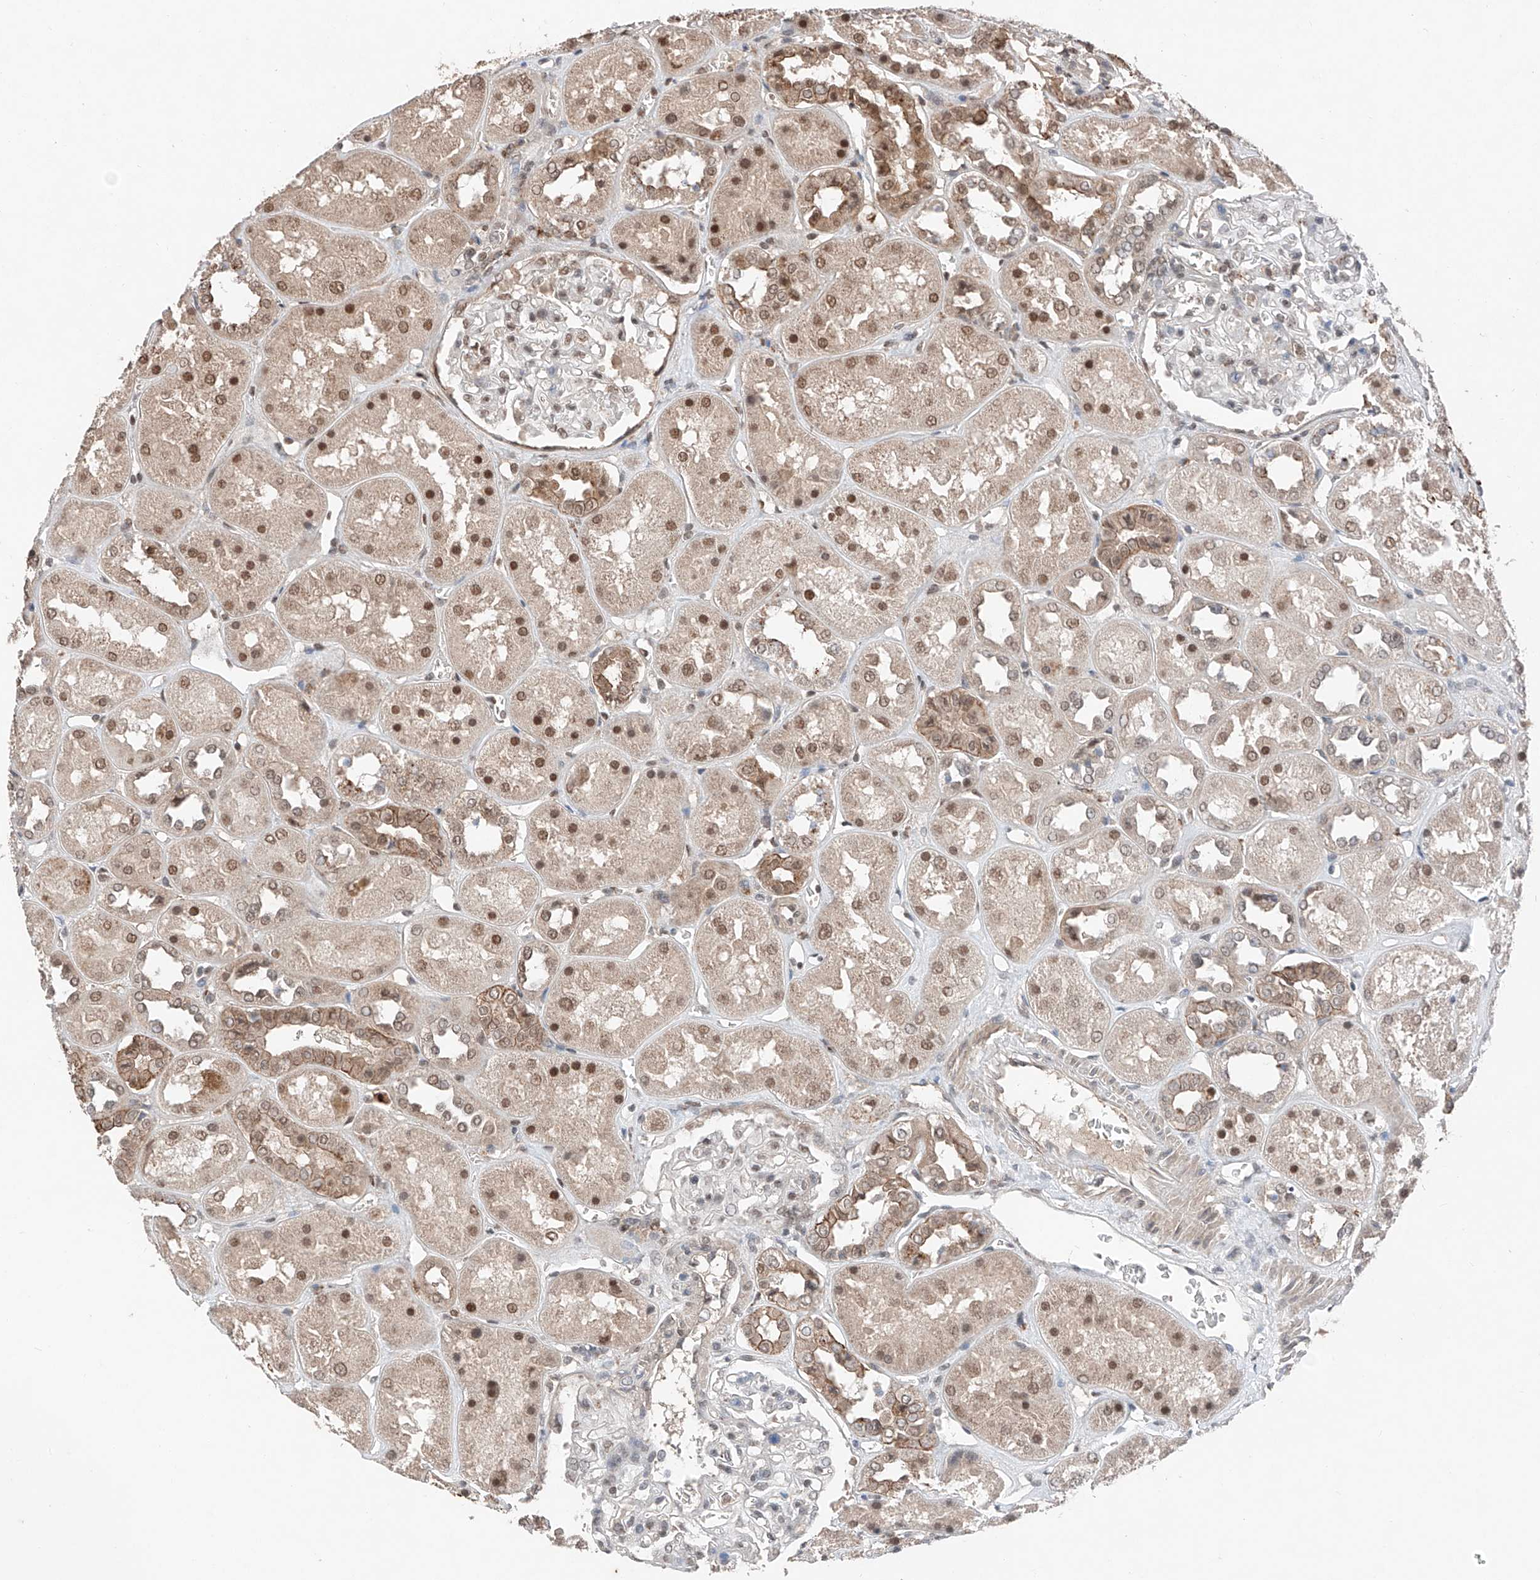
{"staining": {"intensity": "weak", "quantity": "<25%", "location": "nuclear"}, "tissue": "kidney", "cell_type": "Cells in glomeruli", "image_type": "normal", "snomed": [{"axis": "morphology", "description": "Normal tissue, NOS"}, {"axis": "topography", "description": "Kidney"}], "caption": "This is an immunohistochemistry image of benign kidney. There is no staining in cells in glomeruli.", "gene": "TBX4", "patient": {"sex": "male", "age": 70}}